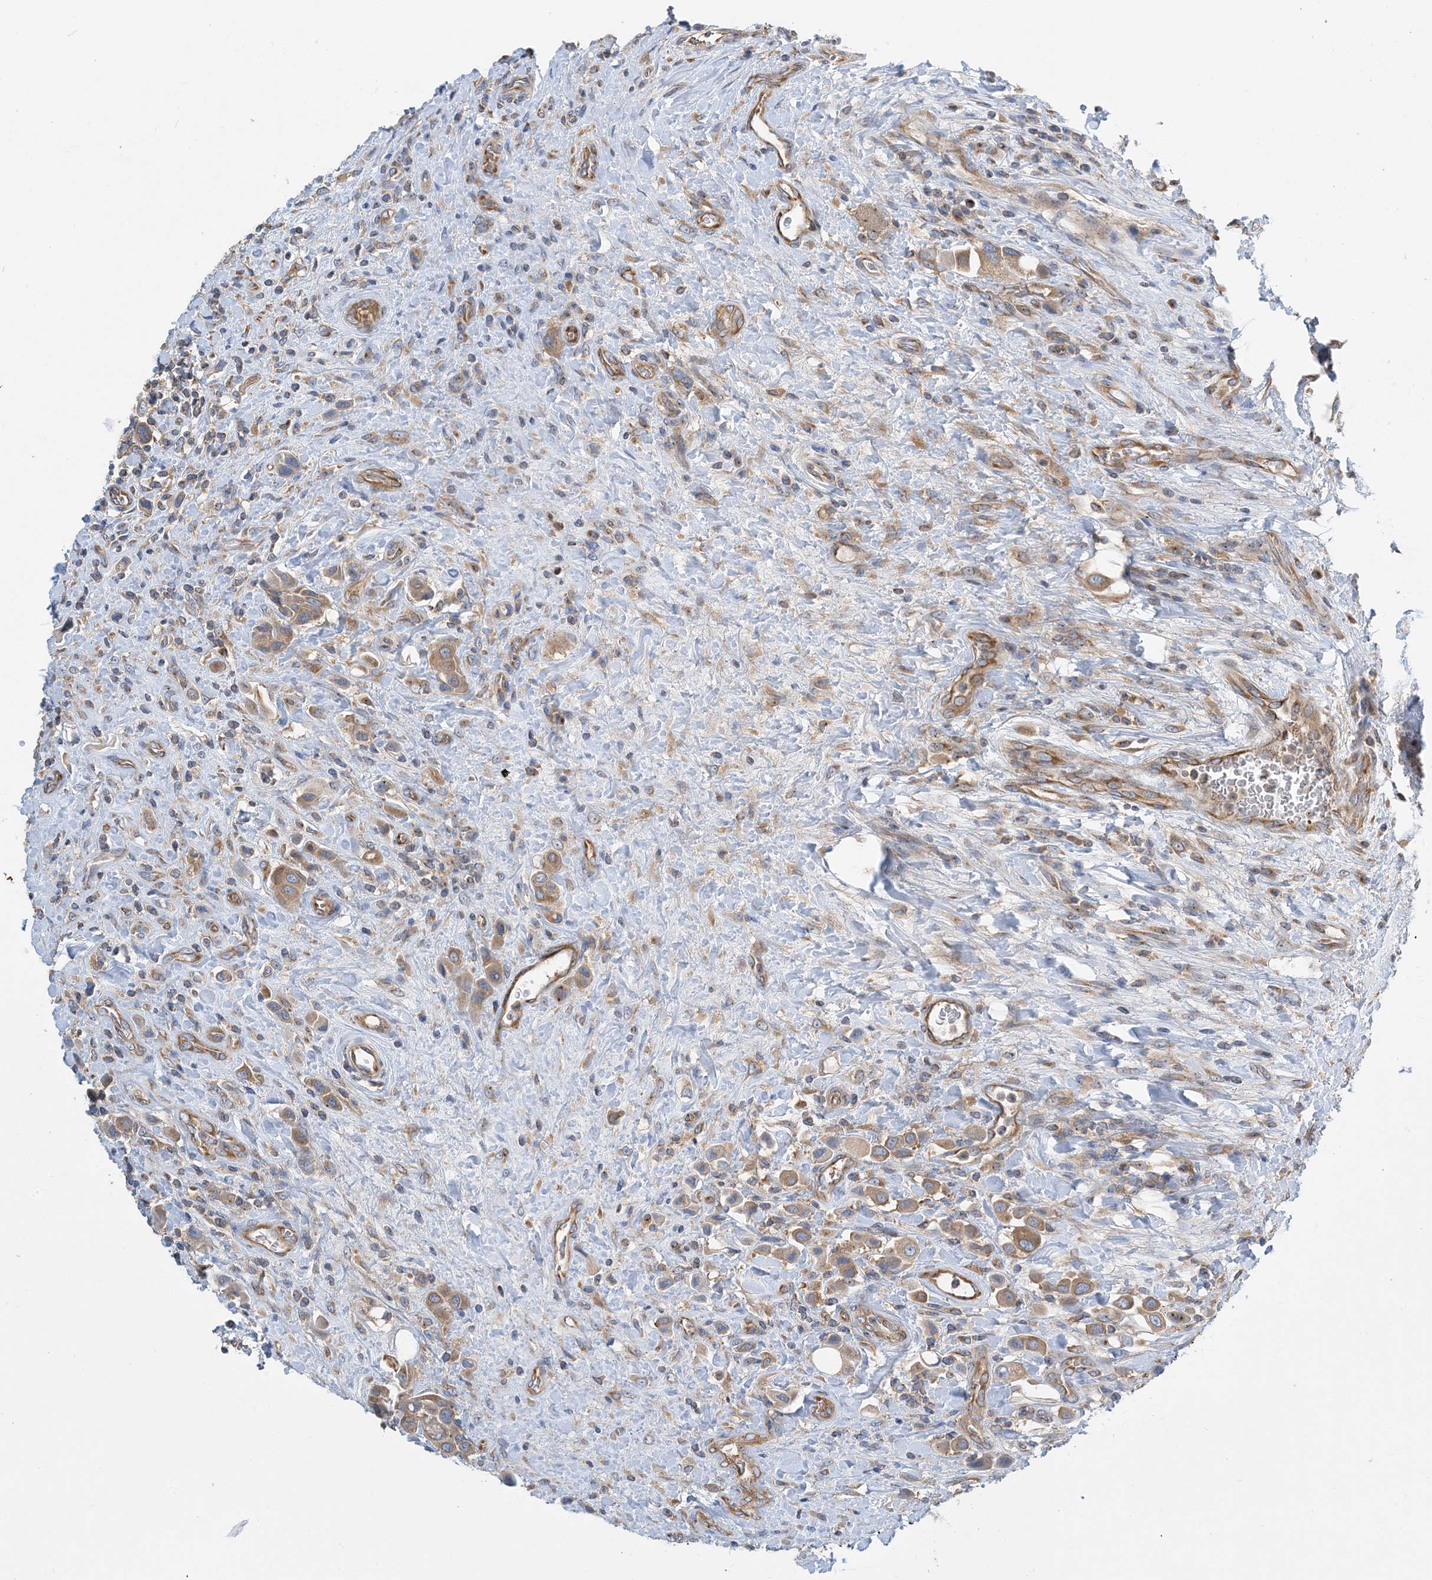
{"staining": {"intensity": "moderate", "quantity": ">75%", "location": "cytoplasmic/membranous"}, "tissue": "urothelial cancer", "cell_type": "Tumor cells", "image_type": "cancer", "snomed": [{"axis": "morphology", "description": "Urothelial carcinoma, High grade"}, {"axis": "topography", "description": "Urinary bladder"}], "caption": "Immunohistochemical staining of human urothelial cancer demonstrates medium levels of moderate cytoplasmic/membranous positivity in approximately >75% of tumor cells.", "gene": "SIDT1", "patient": {"sex": "male", "age": 50}}